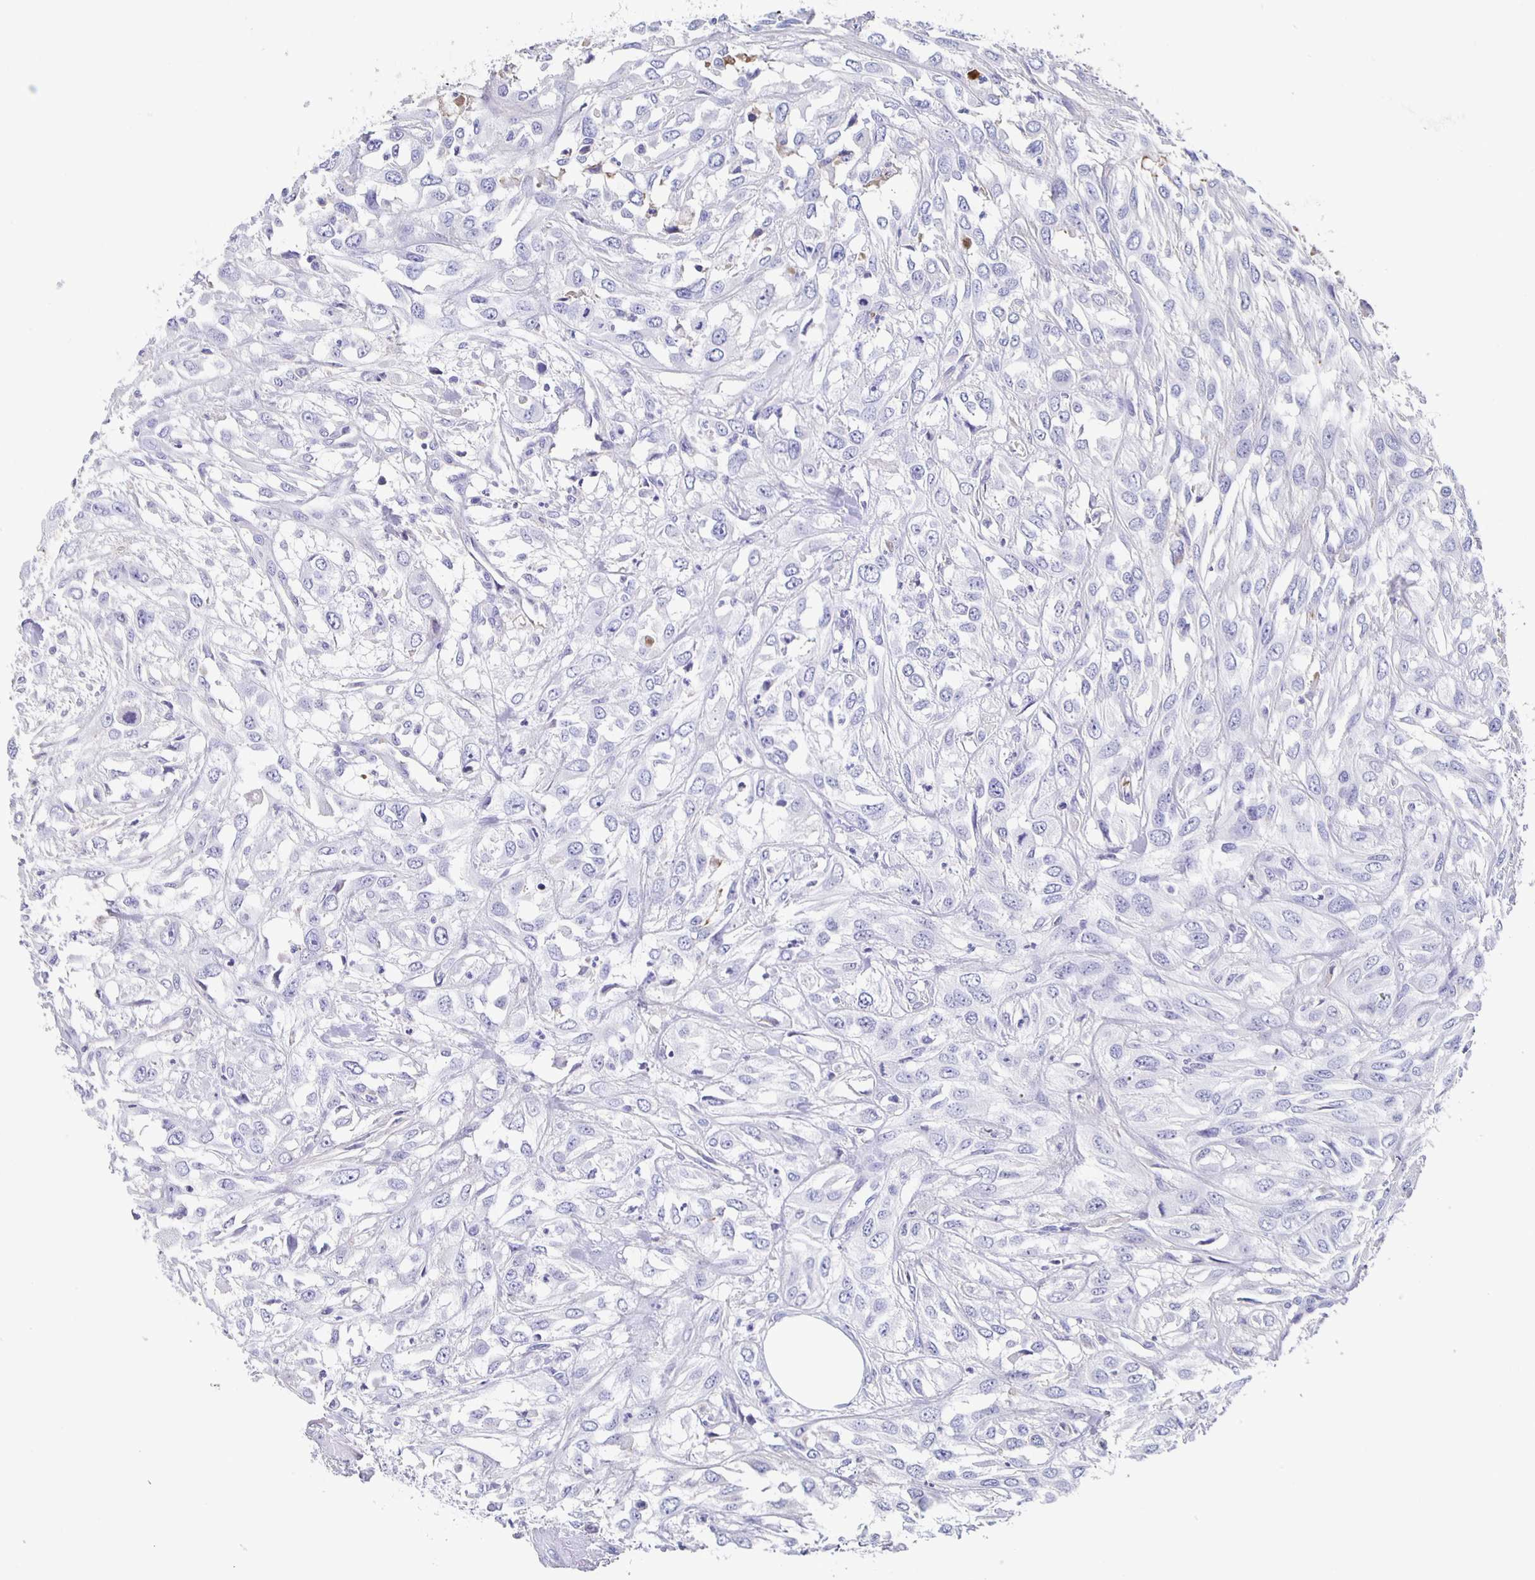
{"staining": {"intensity": "negative", "quantity": "none", "location": "none"}, "tissue": "urothelial cancer", "cell_type": "Tumor cells", "image_type": "cancer", "snomed": [{"axis": "morphology", "description": "Urothelial carcinoma, High grade"}, {"axis": "topography", "description": "Urinary bladder"}], "caption": "IHC micrograph of human urothelial cancer stained for a protein (brown), which shows no staining in tumor cells.", "gene": "FGA", "patient": {"sex": "male", "age": 67}}